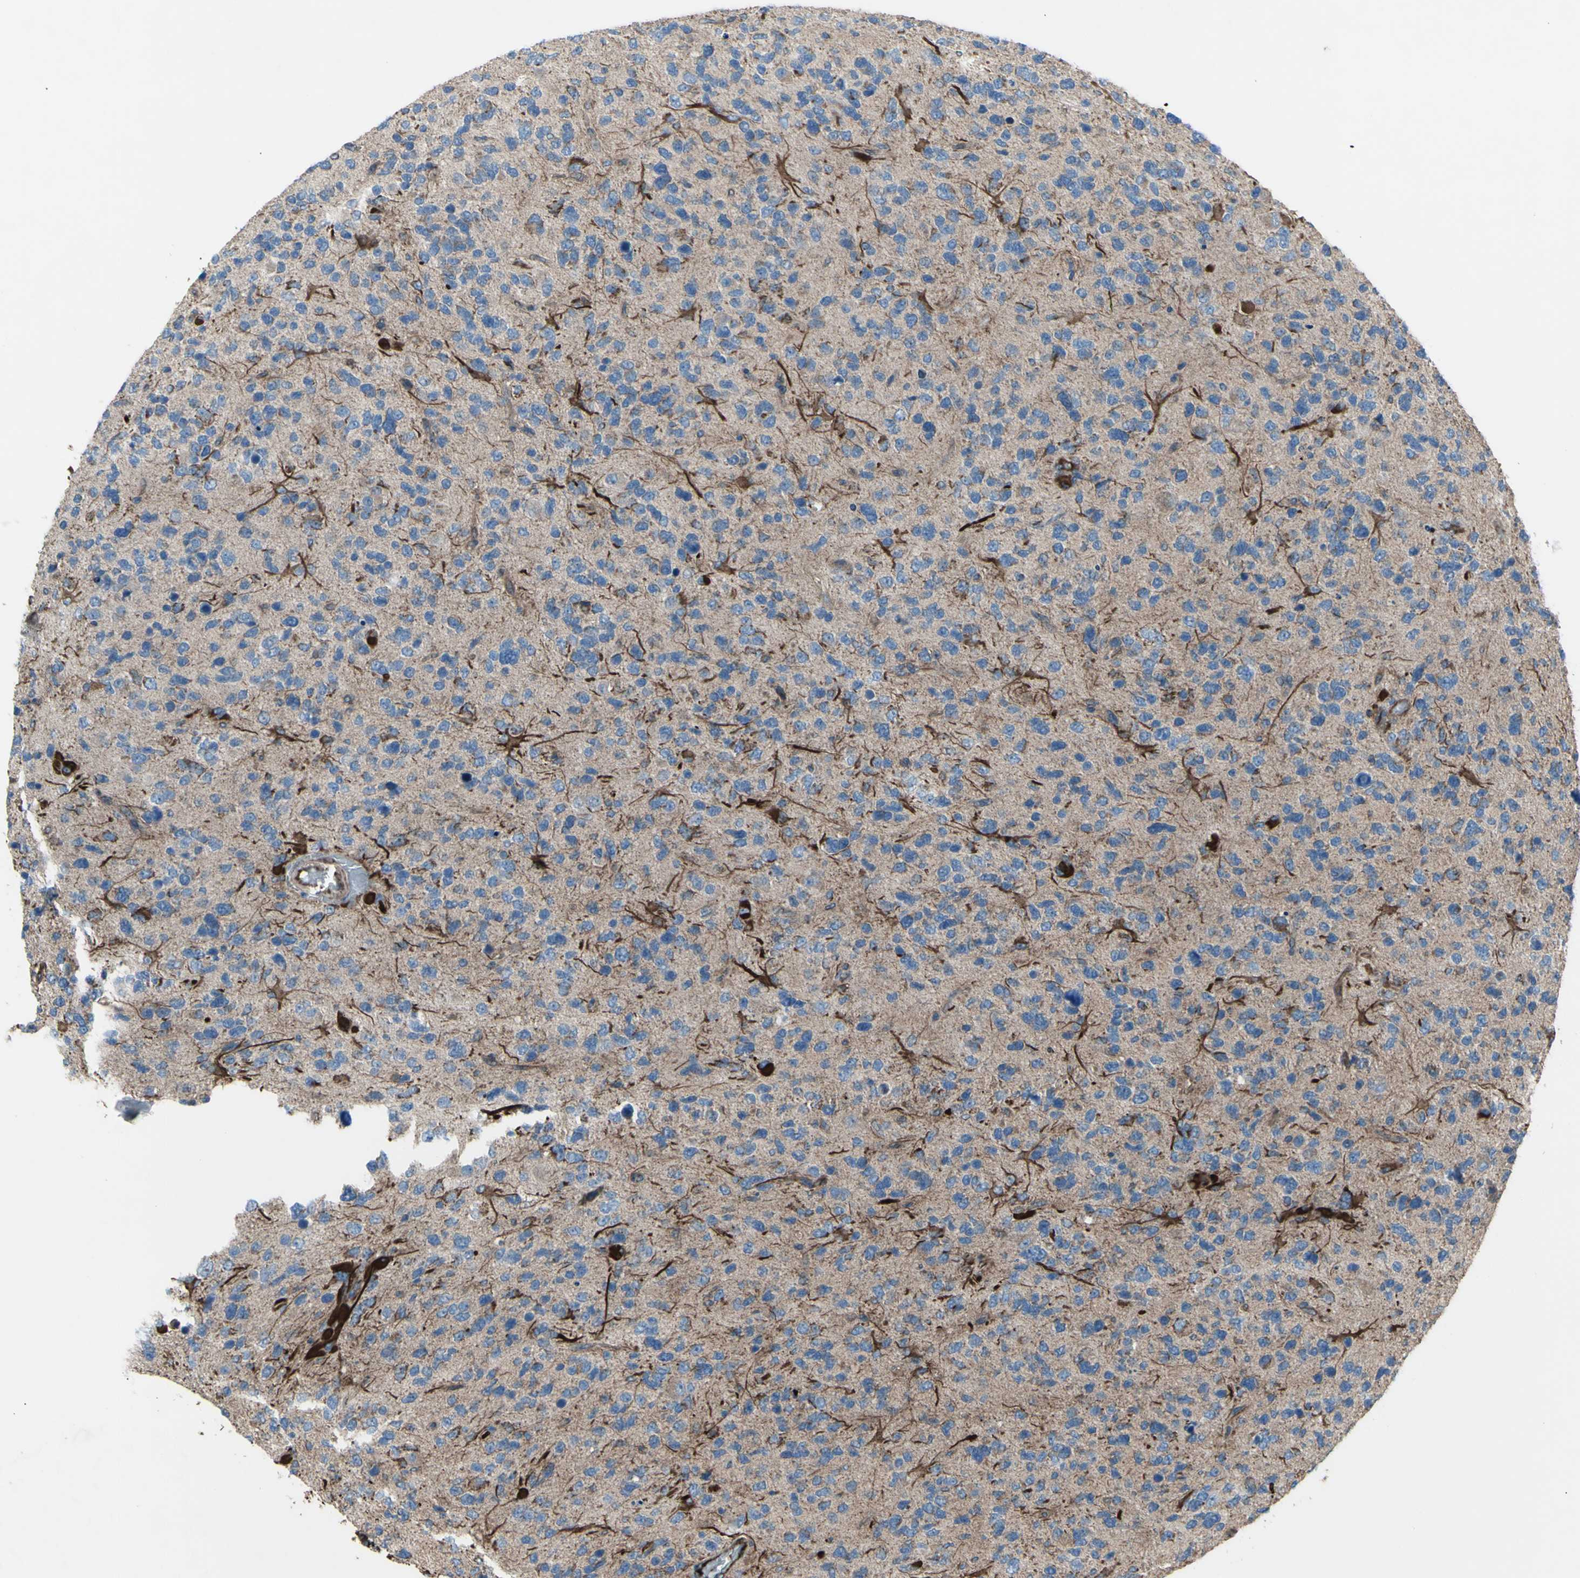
{"staining": {"intensity": "weak", "quantity": ">75%", "location": "cytoplasmic/membranous"}, "tissue": "glioma", "cell_type": "Tumor cells", "image_type": "cancer", "snomed": [{"axis": "morphology", "description": "Glioma, malignant, High grade"}, {"axis": "topography", "description": "Brain"}], "caption": "Glioma was stained to show a protein in brown. There is low levels of weak cytoplasmic/membranous positivity in about >75% of tumor cells.", "gene": "EMC7", "patient": {"sex": "female", "age": 58}}